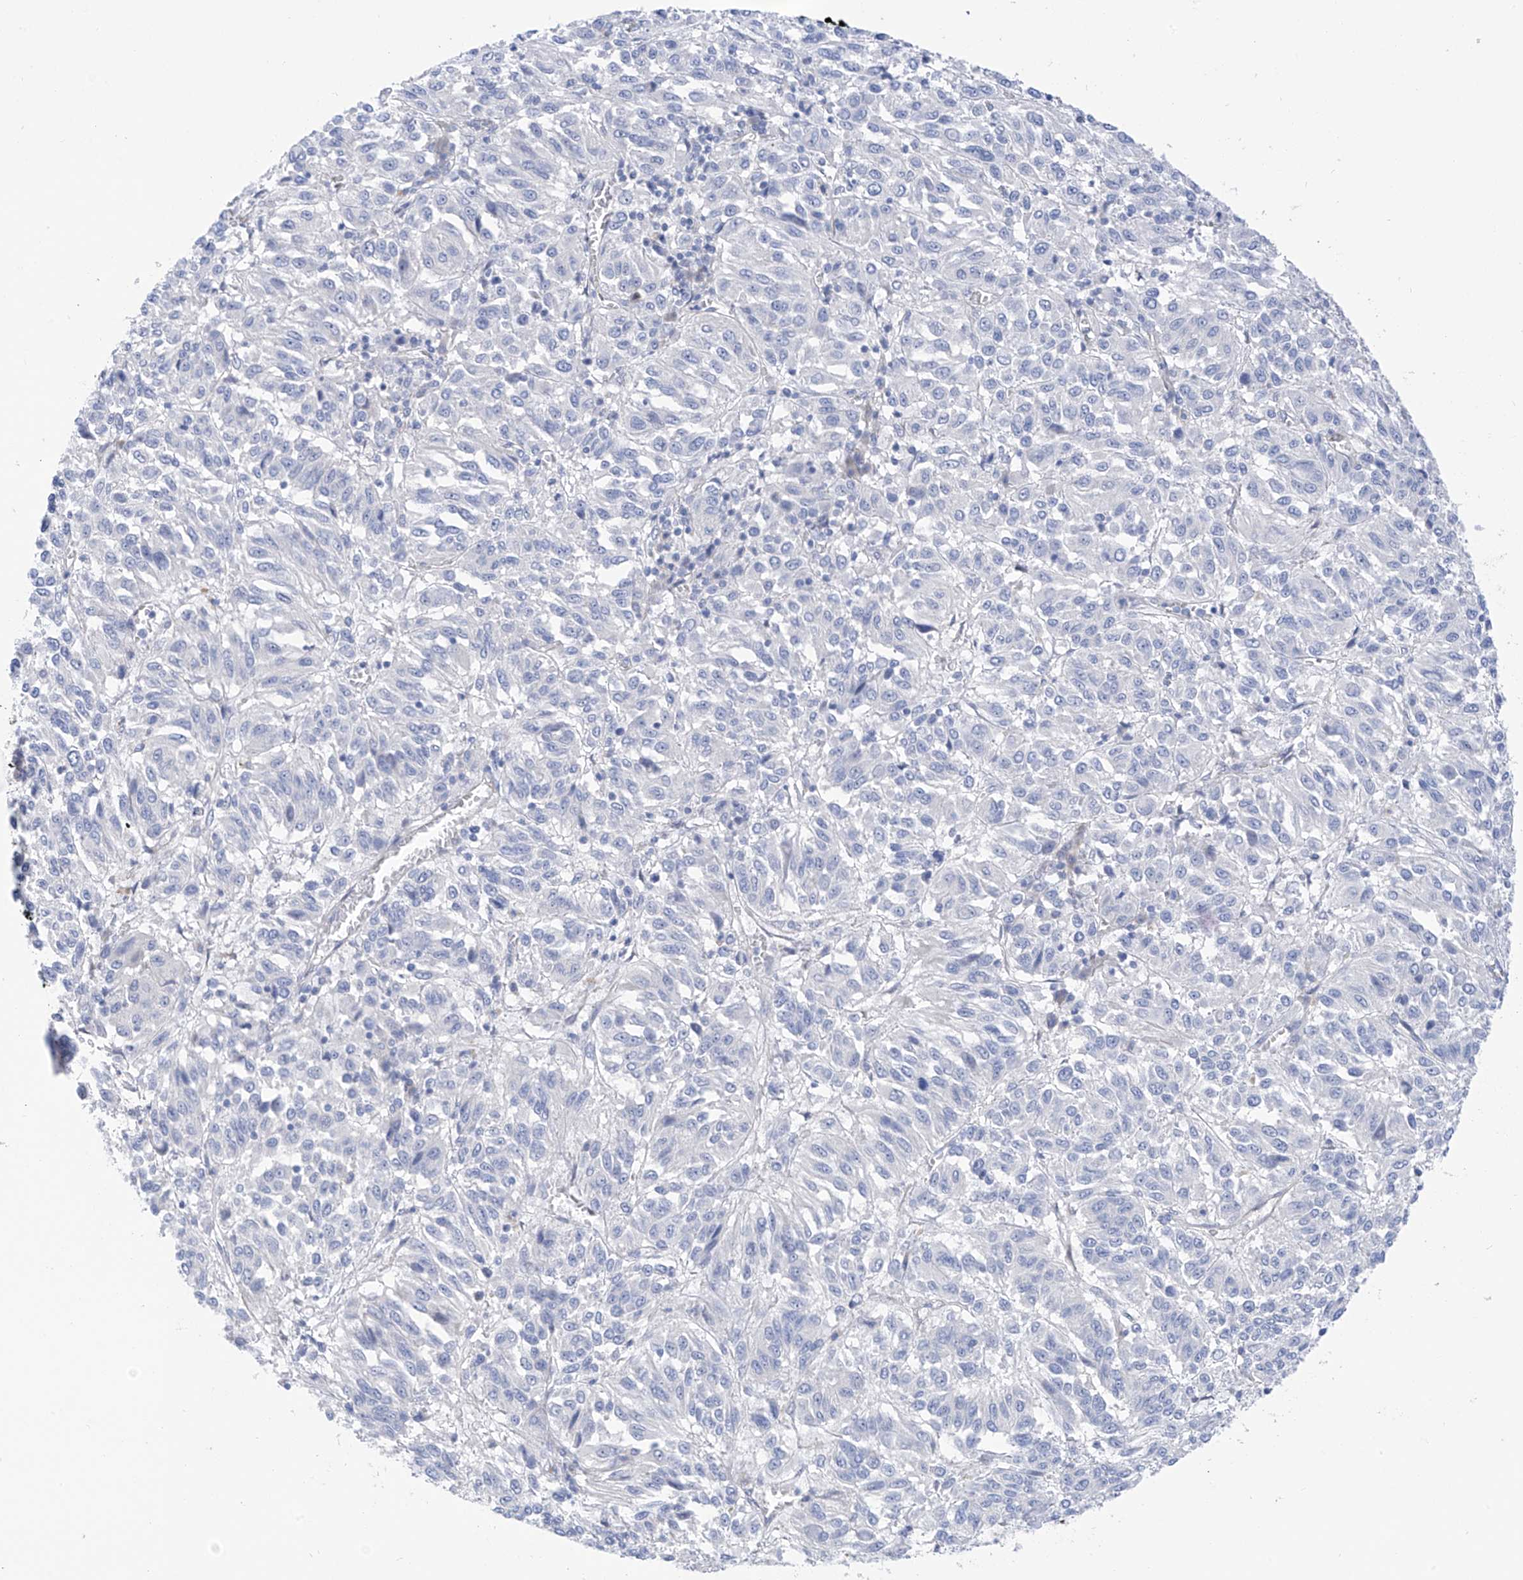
{"staining": {"intensity": "negative", "quantity": "none", "location": "none"}, "tissue": "melanoma", "cell_type": "Tumor cells", "image_type": "cancer", "snomed": [{"axis": "morphology", "description": "Malignant melanoma, Metastatic site"}, {"axis": "topography", "description": "Lung"}], "caption": "Immunohistochemistry (IHC) of human melanoma displays no positivity in tumor cells.", "gene": "PIK3C2B", "patient": {"sex": "male", "age": 64}}